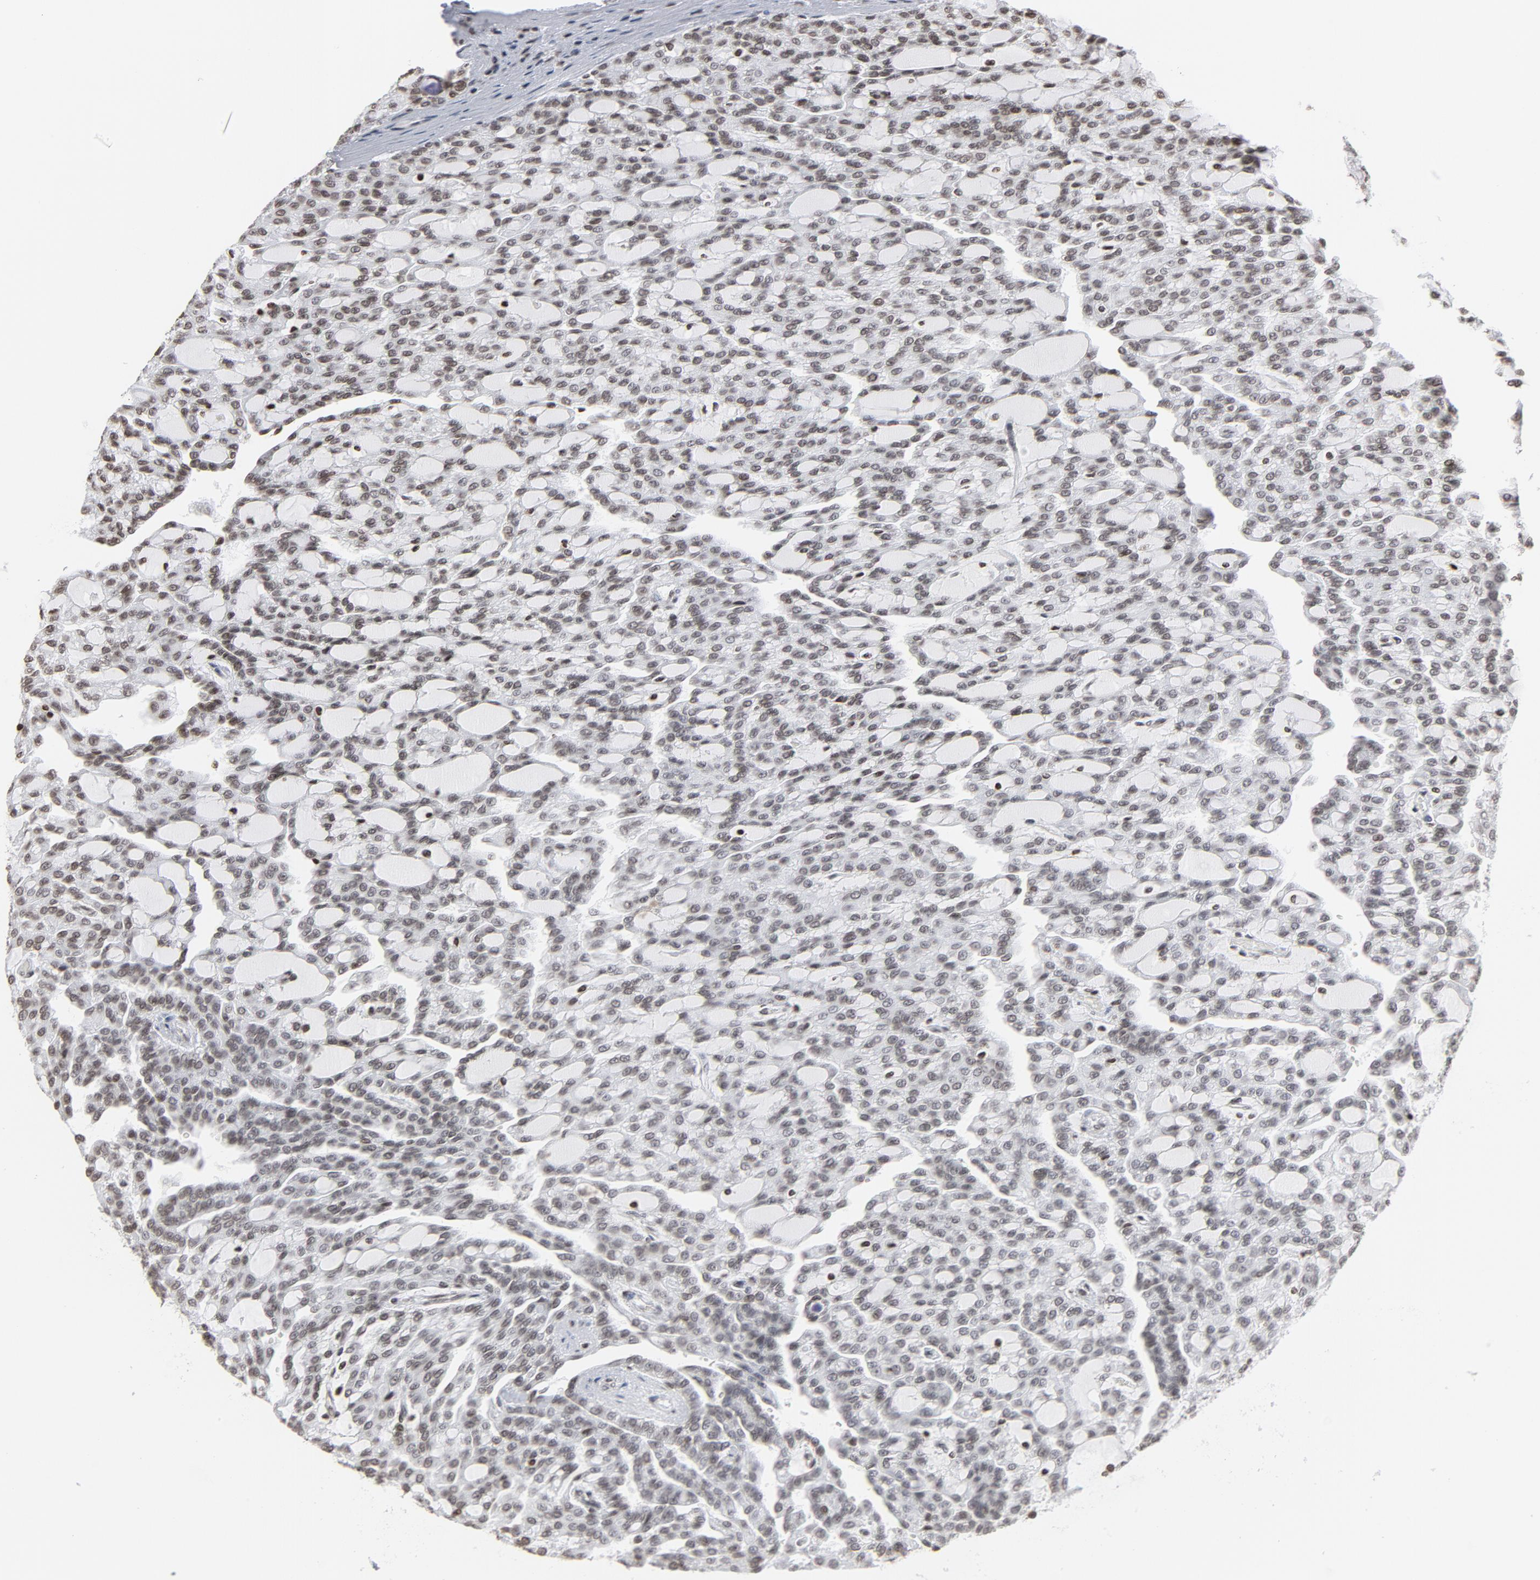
{"staining": {"intensity": "weak", "quantity": ">75%", "location": "nuclear"}, "tissue": "renal cancer", "cell_type": "Tumor cells", "image_type": "cancer", "snomed": [{"axis": "morphology", "description": "Adenocarcinoma, NOS"}, {"axis": "topography", "description": "Kidney"}], "caption": "Tumor cells show low levels of weak nuclear positivity in approximately >75% of cells in renal cancer (adenocarcinoma). (brown staining indicates protein expression, while blue staining denotes nuclei).", "gene": "H2AC12", "patient": {"sex": "male", "age": 63}}